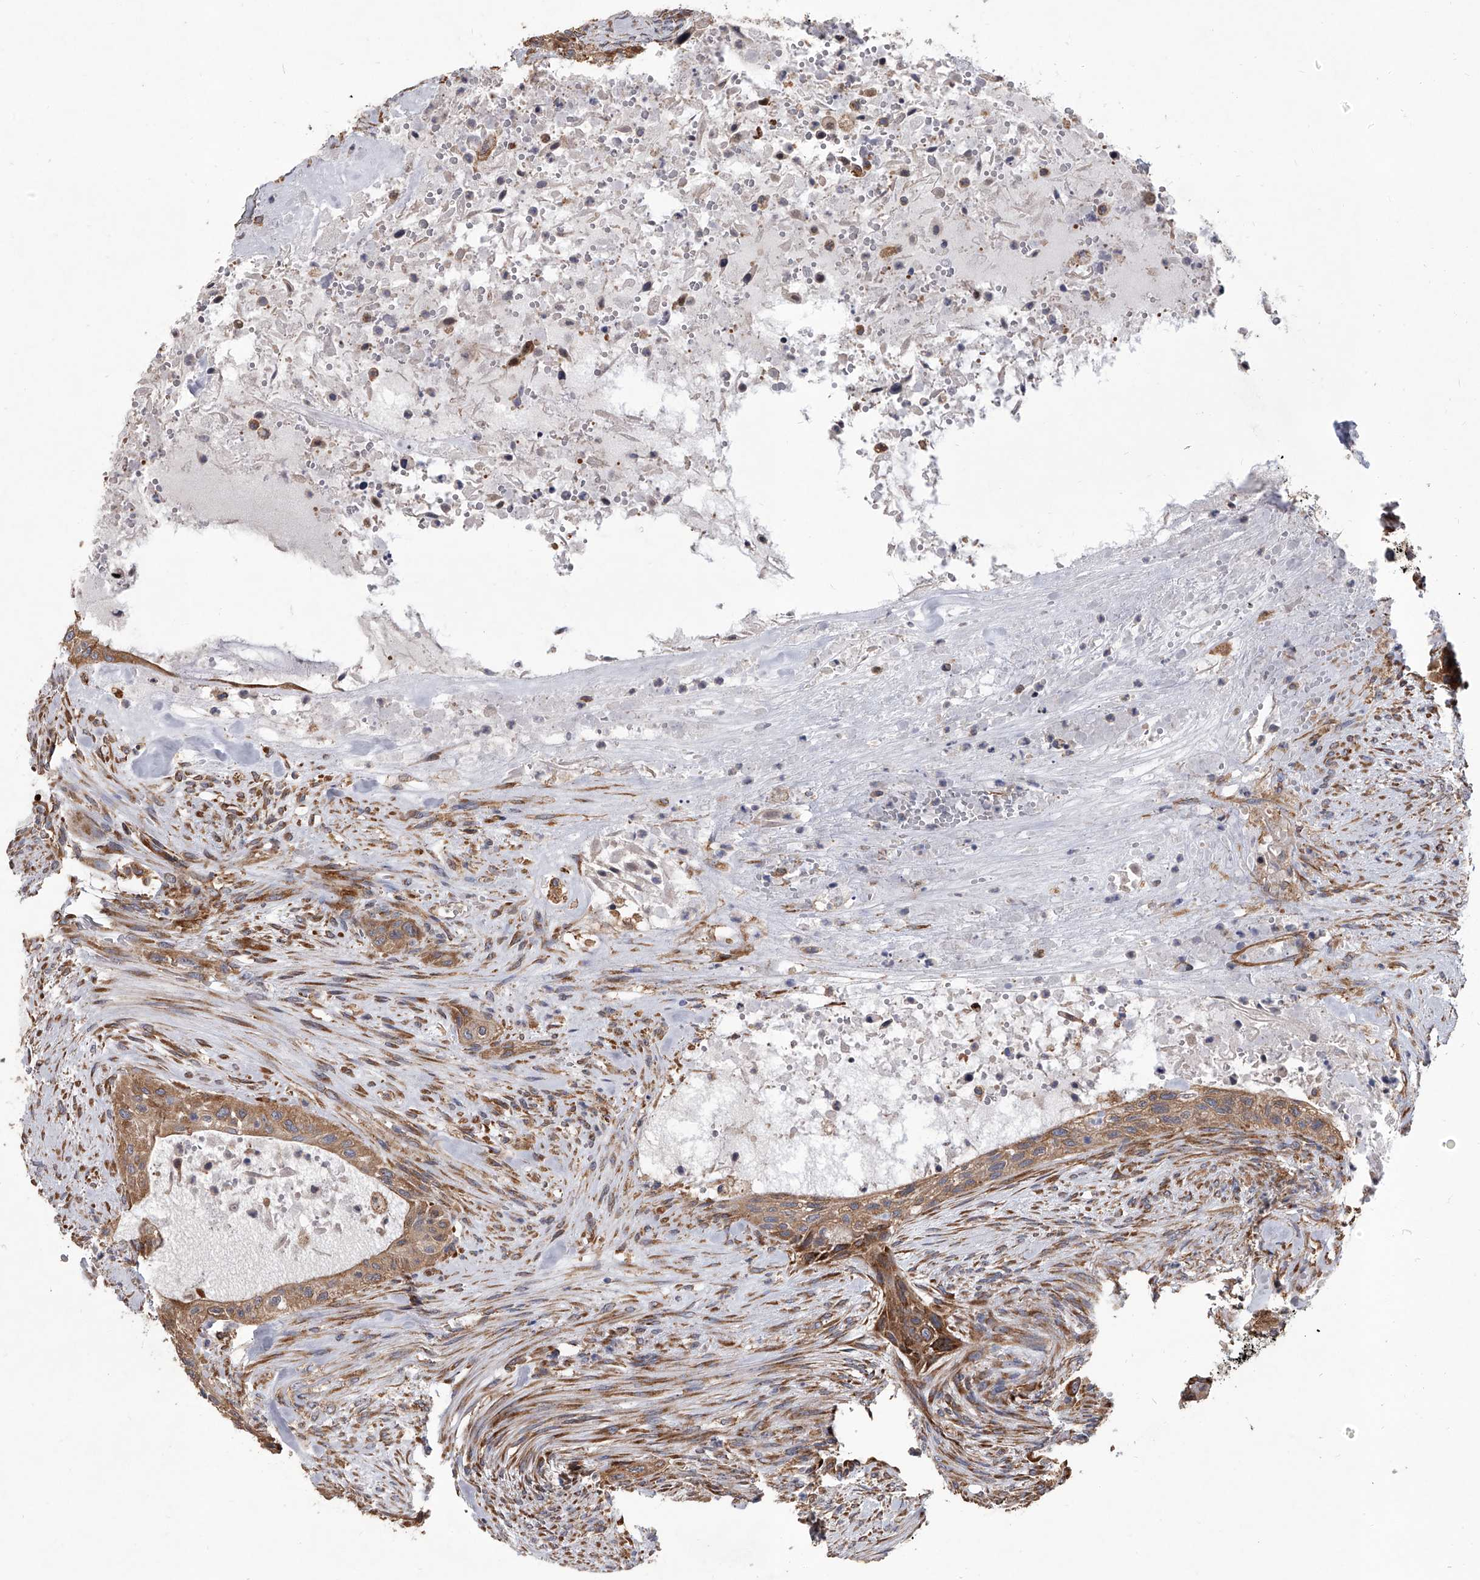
{"staining": {"intensity": "moderate", "quantity": ">75%", "location": "cytoplasmic/membranous"}, "tissue": "urothelial cancer", "cell_type": "Tumor cells", "image_type": "cancer", "snomed": [{"axis": "morphology", "description": "Urothelial carcinoma, High grade"}, {"axis": "topography", "description": "Urinary bladder"}], "caption": "Brown immunohistochemical staining in human urothelial carcinoma (high-grade) shows moderate cytoplasmic/membranous expression in approximately >75% of tumor cells. (Brightfield microscopy of DAB IHC at high magnification).", "gene": "EIF2S2", "patient": {"sex": "male", "age": 35}}